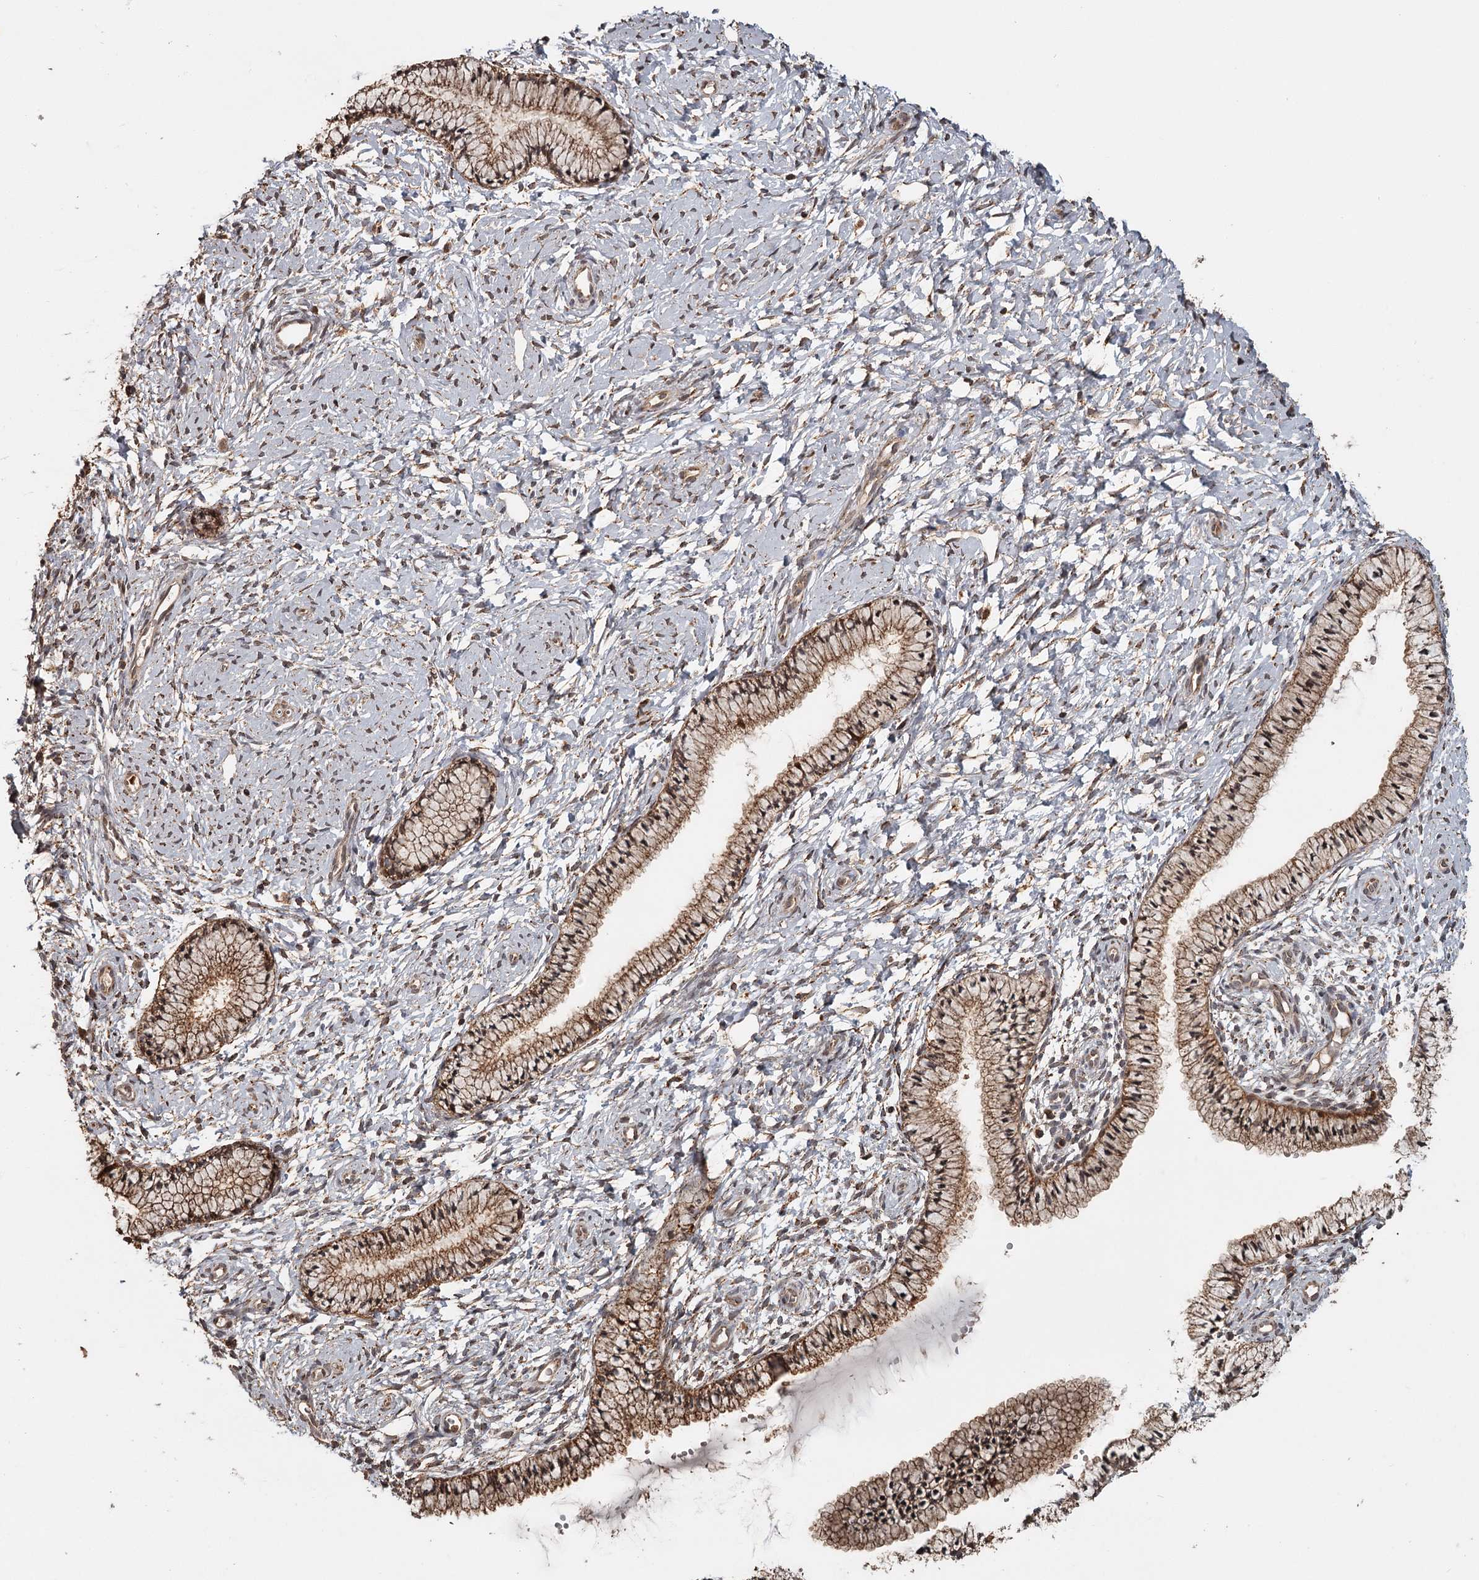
{"staining": {"intensity": "moderate", "quantity": ">75%", "location": "cytoplasmic/membranous"}, "tissue": "cervix", "cell_type": "Glandular cells", "image_type": "normal", "snomed": [{"axis": "morphology", "description": "Normal tissue, NOS"}, {"axis": "topography", "description": "Cervix"}], "caption": "The image reveals a brown stain indicating the presence of a protein in the cytoplasmic/membranous of glandular cells in cervix.", "gene": "FAXC", "patient": {"sex": "female", "age": 33}}